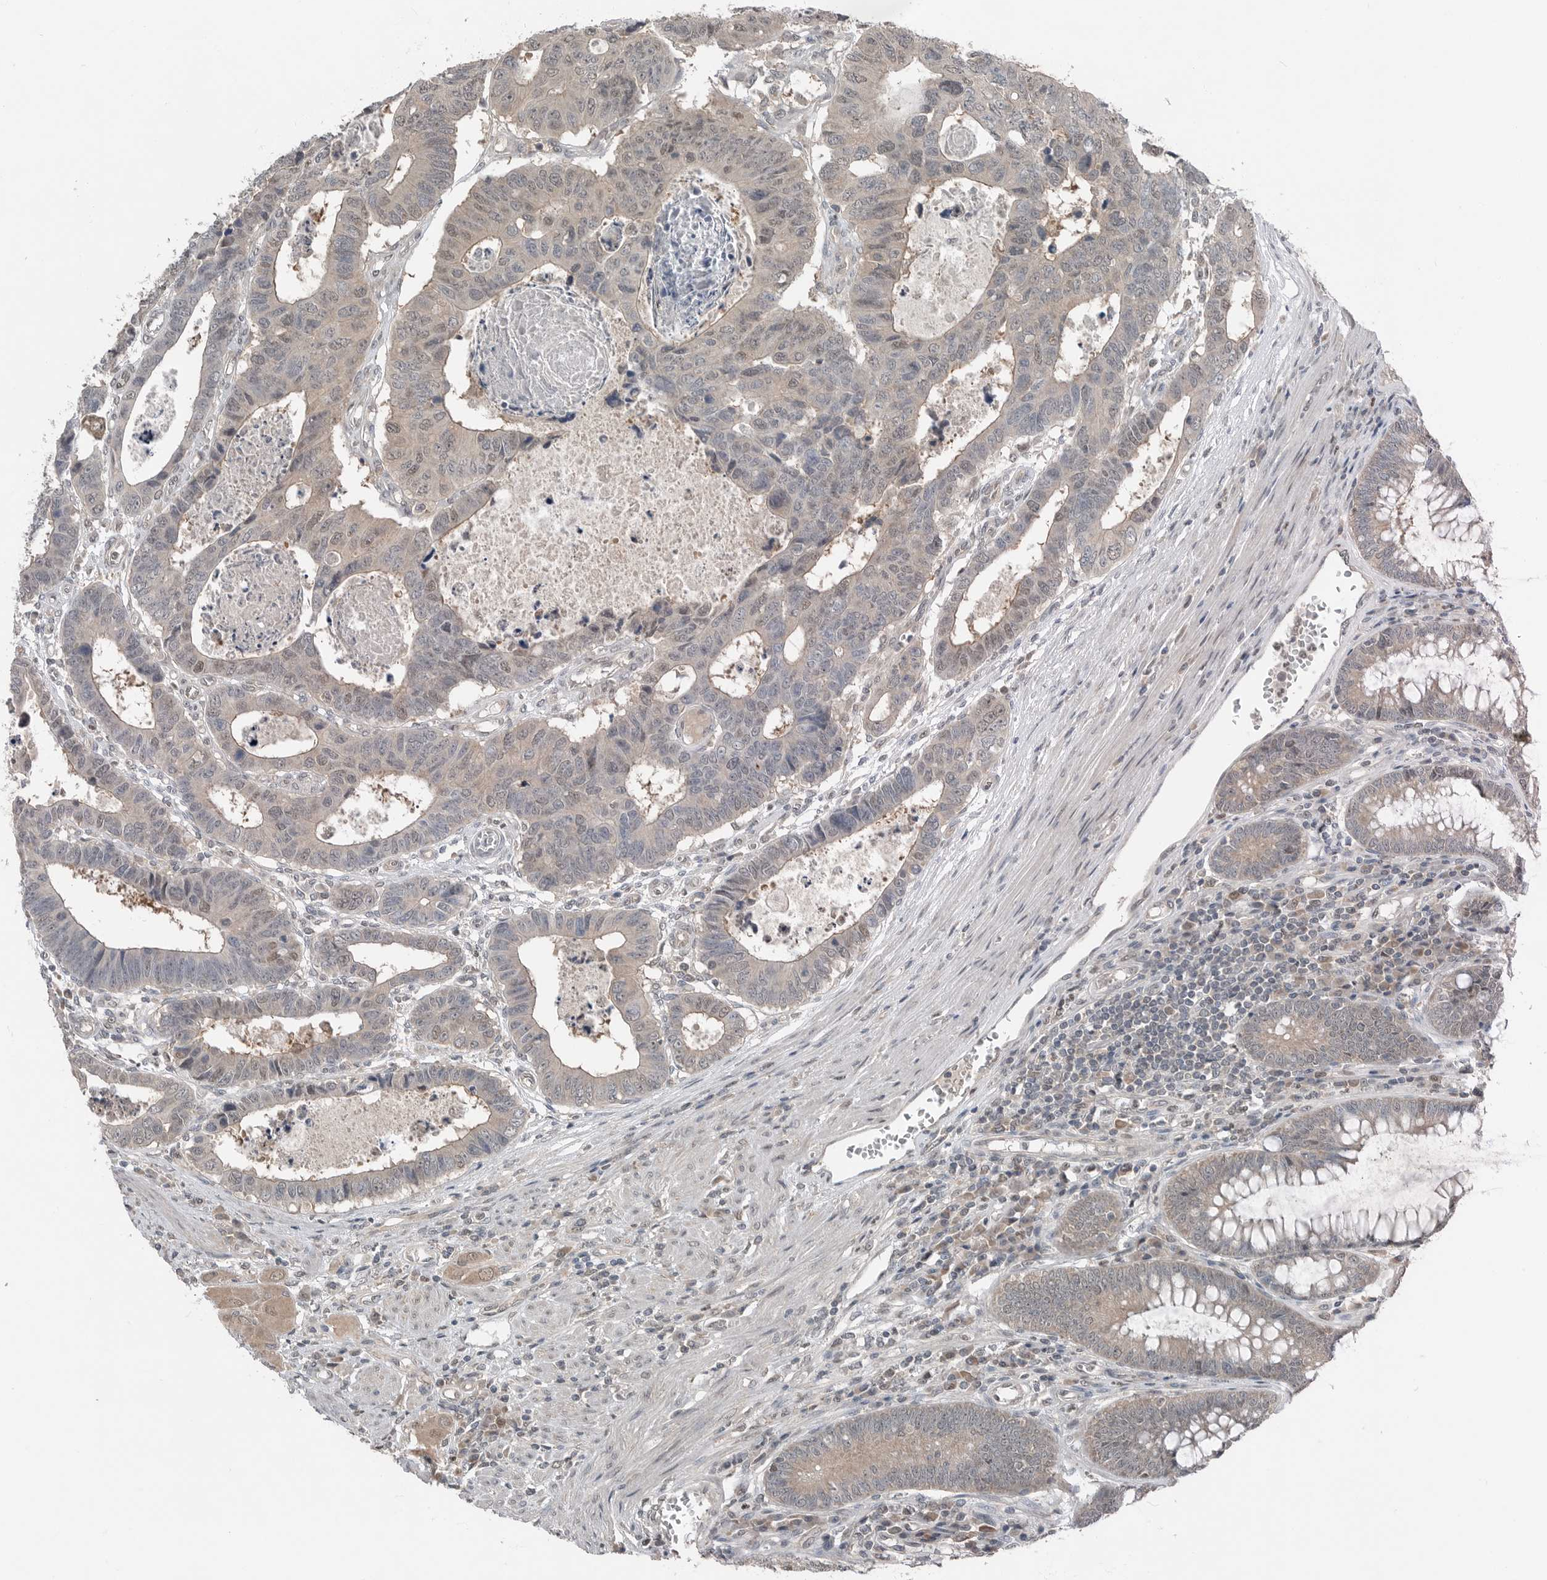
{"staining": {"intensity": "weak", "quantity": "<25%", "location": "cytoplasmic/membranous,nuclear"}, "tissue": "colorectal cancer", "cell_type": "Tumor cells", "image_type": "cancer", "snomed": [{"axis": "morphology", "description": "Adenocarcinoma, NOS"}, {"axis": "topography", "description": "Rectum"}], "caption": "Tumor cells are negative for brown protein staining in colorectal cancer (adenocarcinoma).", "gene": "MFAP3L", "patient": {"sex": "male", "age": 84}}